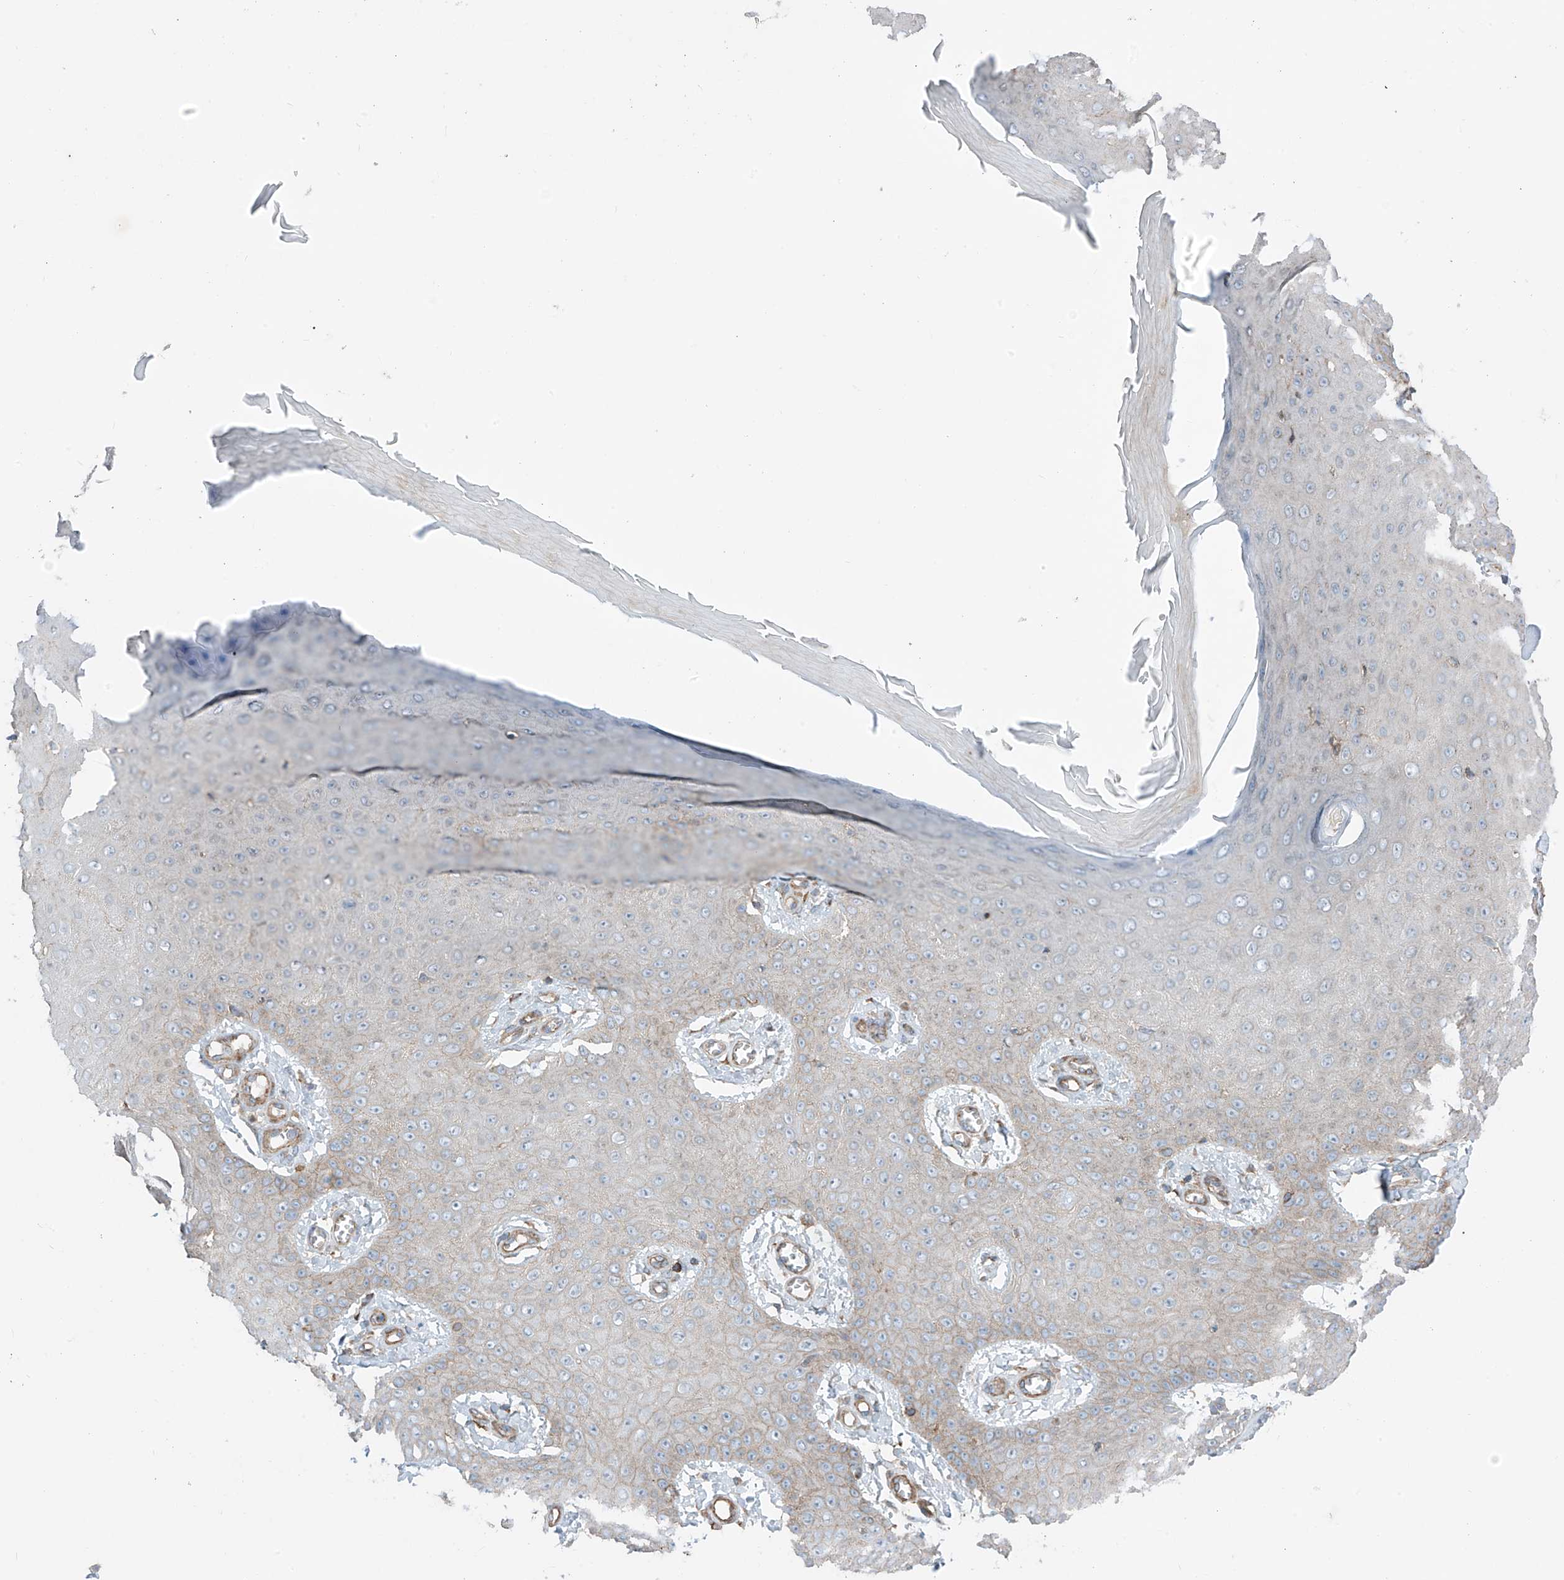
{"staining": {"intensity": "moderate", "quantity": "<25%", "location": "cytoplasmic/membranous"}, "tissue": "skin cancer", "cell_type": "Tumor cells", "image_type": "cancer", "snomed": [{"axis": "morphology", "description": "Squamous cell carcinoma, NOS"}, {"axis": "topography", "description": "Skin"}], "caption": "Immunohistochemistry (IHC) (DAB (3,3'-diaminobenzidine)) staining of human squamous cell carcinoma (skin) demonstrates moderate cytoplasmic/membranous protein staining in approximately <25% of tumor cells. (Brightfield microscopy of DAB IHC at high magnification).", "gene": "SLC1A5", "patient": {"sex": "male", "age": 74}}